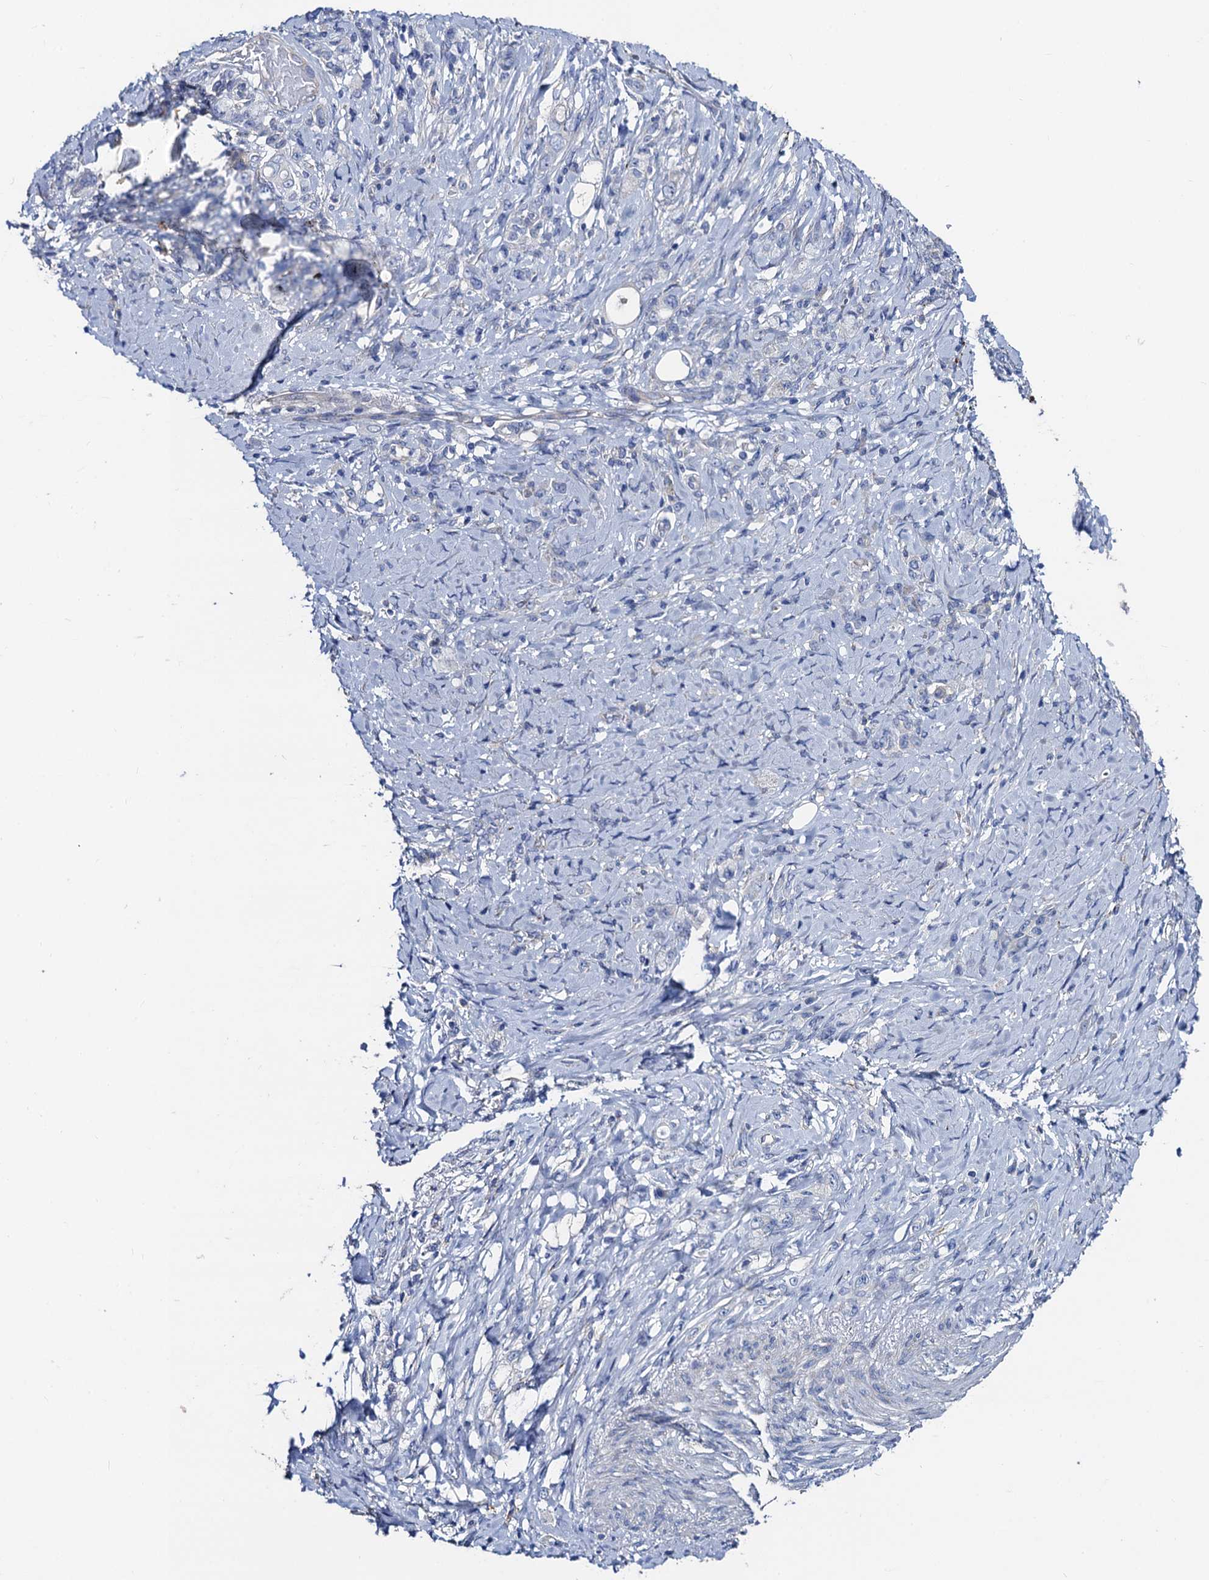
{"staining": {"intensity": "negative", "quantity": "none", "location": "none"}, "tissue": "stomach cancer", "cell_type": "Tumor cells", "image_type": "cancer", "snomed": [{"axis": "morphology", "description": "Adenocarcinoma, NOS"}, {"axis": "topography", "description": "Stomach"}], "caption": "Immunohistochemical staining of human adenocarcinoma (stomach) displays no significant expression in tumor cells.", "gene": "FREM3", "patient": {"sex": "female", "age": 79}}